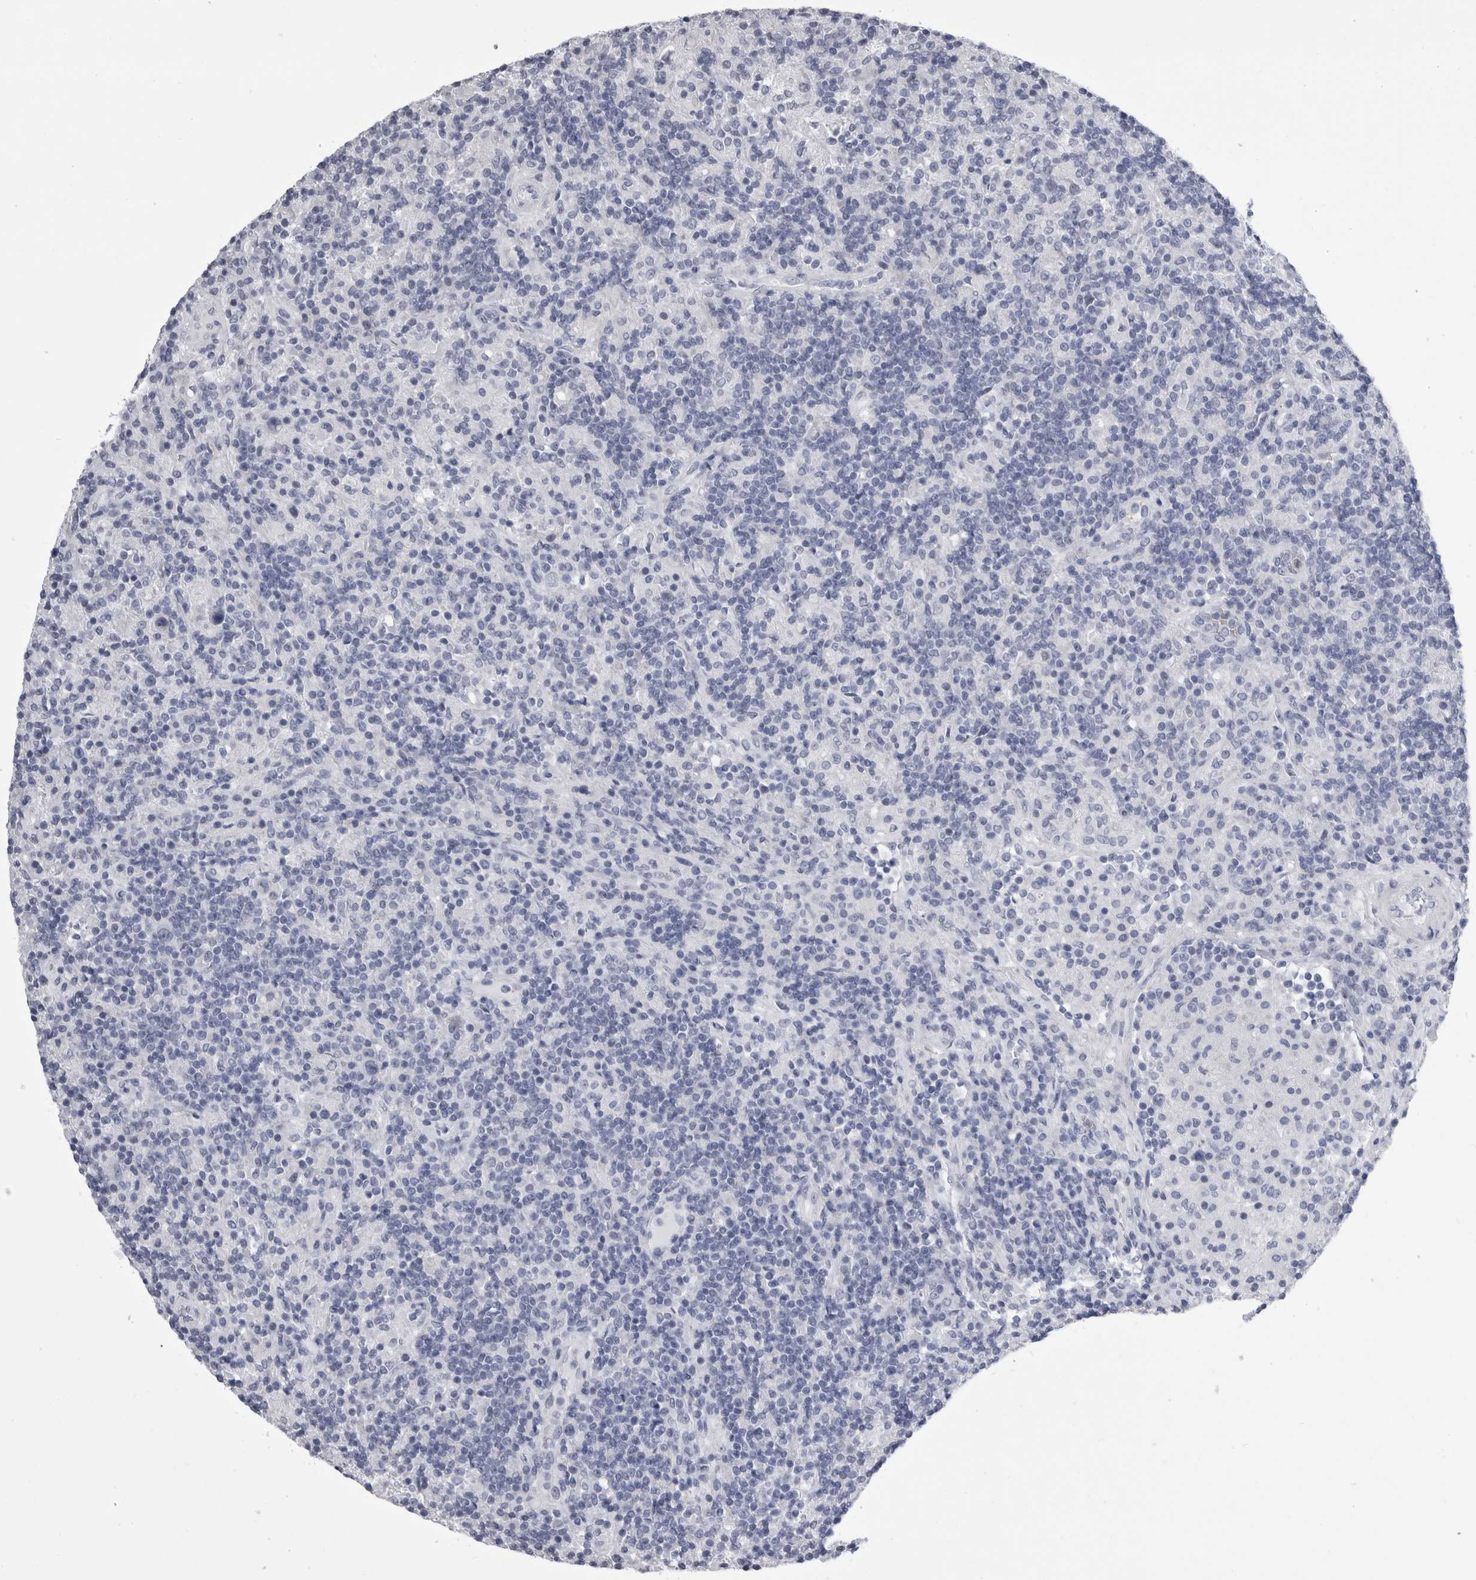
{"staining": {"intensity": "negative", "quantity": "none", "location": "none"}, "tissue": "lymphoma", "cell_type": "Tumor cells", "image_type": "cancer", "snomed": [{"axis": "morphology", "description": "Hodgkin's disease, NOS"}, {"axis": "topography", "description": "Lymph node"}], "caption": "DAB (3,3'-diaminobenzidine) immunohistochemical staining of lymphoma displays no significant expression in tumor cells.", "gene": "ALDH8A1", "patient": {"sex": "male", "age": 70}}